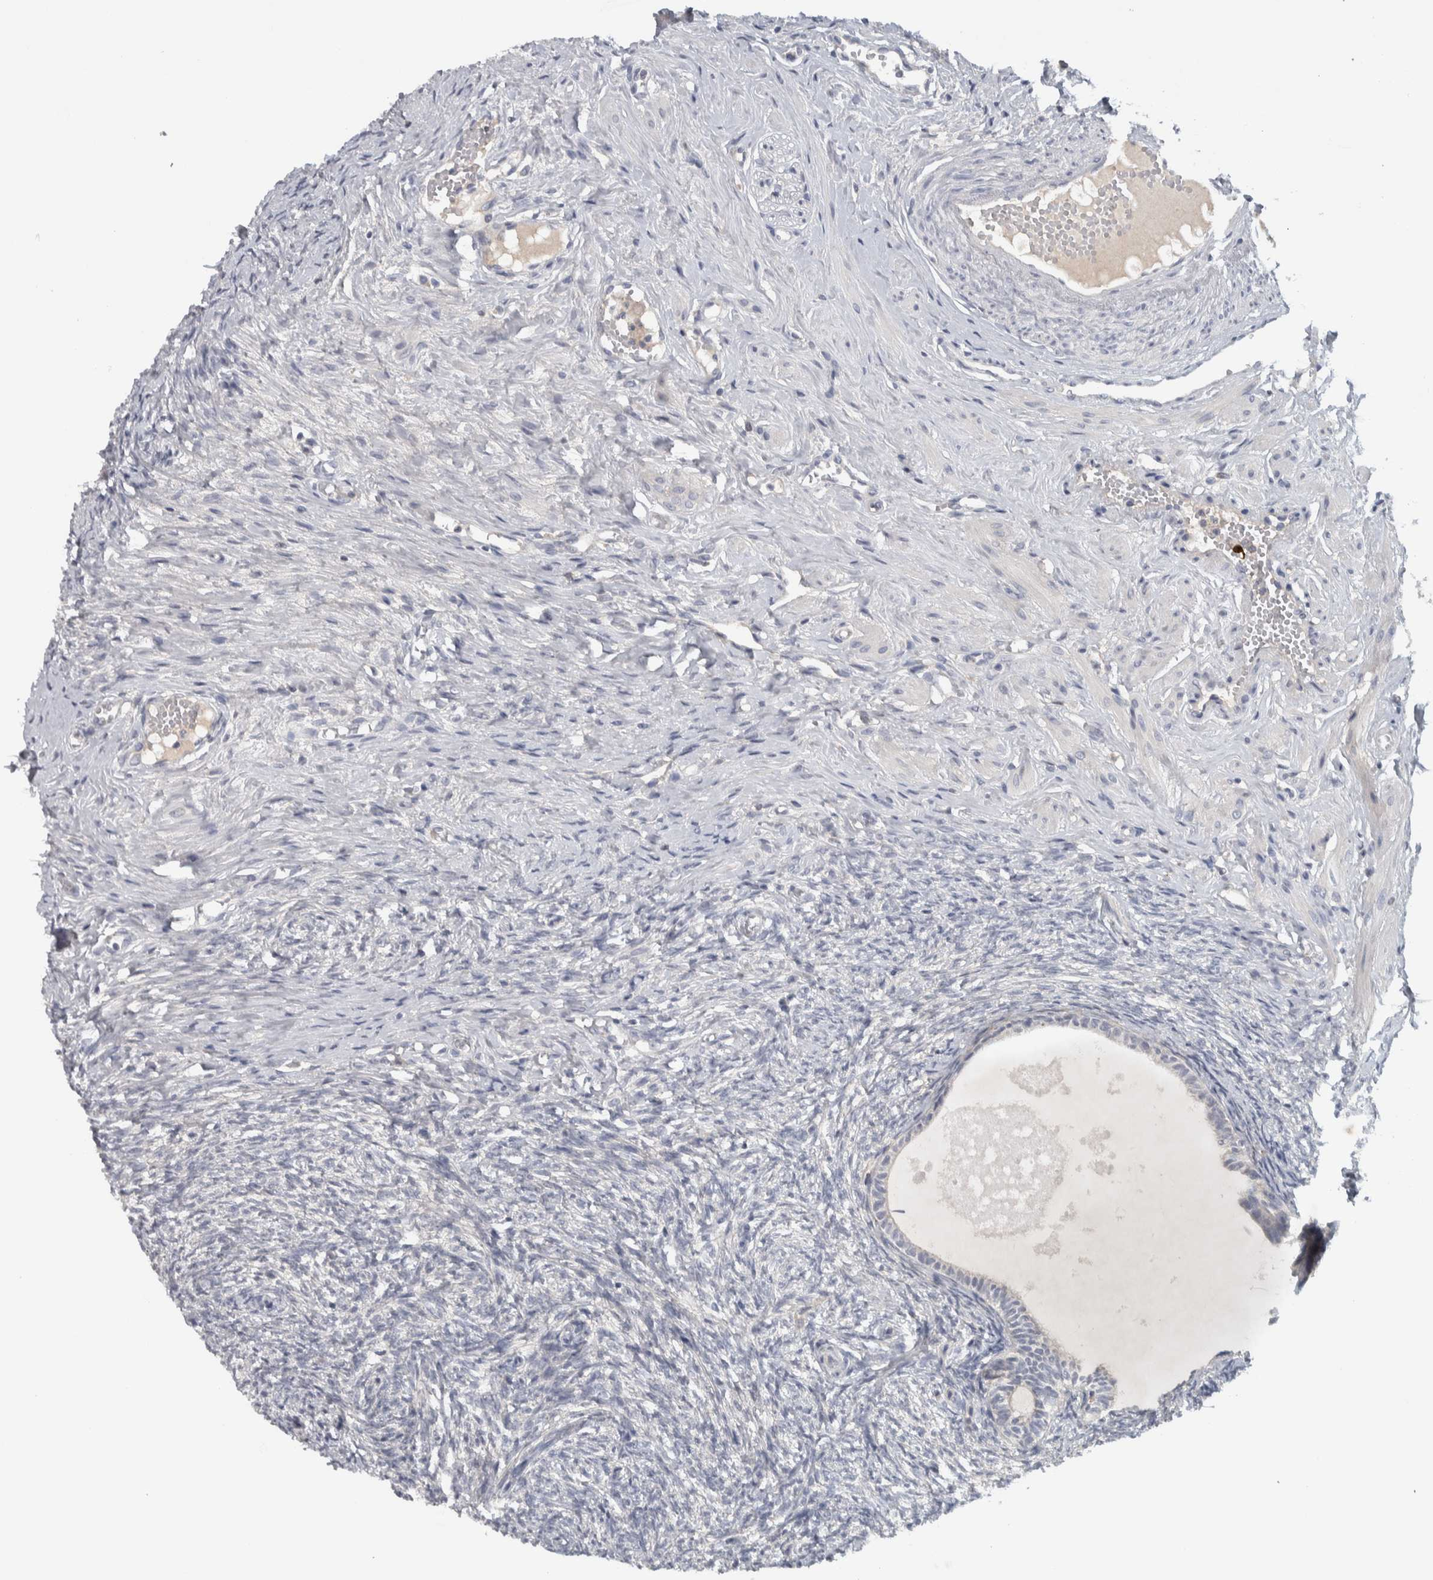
{"staining": {"intensity": "negative", "quantity": "none", "location": "none"}, "tissue": "ovary", "cell_type": "Follicle cells", "image_type": "normal", "snomed": [{"axis": "morphology", "description": "Normal tissue, NOS"}, {"axis": "topography", "description": "Ovary"}], "caption": "An immunohistochemistry (IHC) micrograph of unremarkable ovary is shown. There is no staining in follicle cells of ovary.", "gene": "ADPRM", "patient": {"sex": "female", "age": 41}}